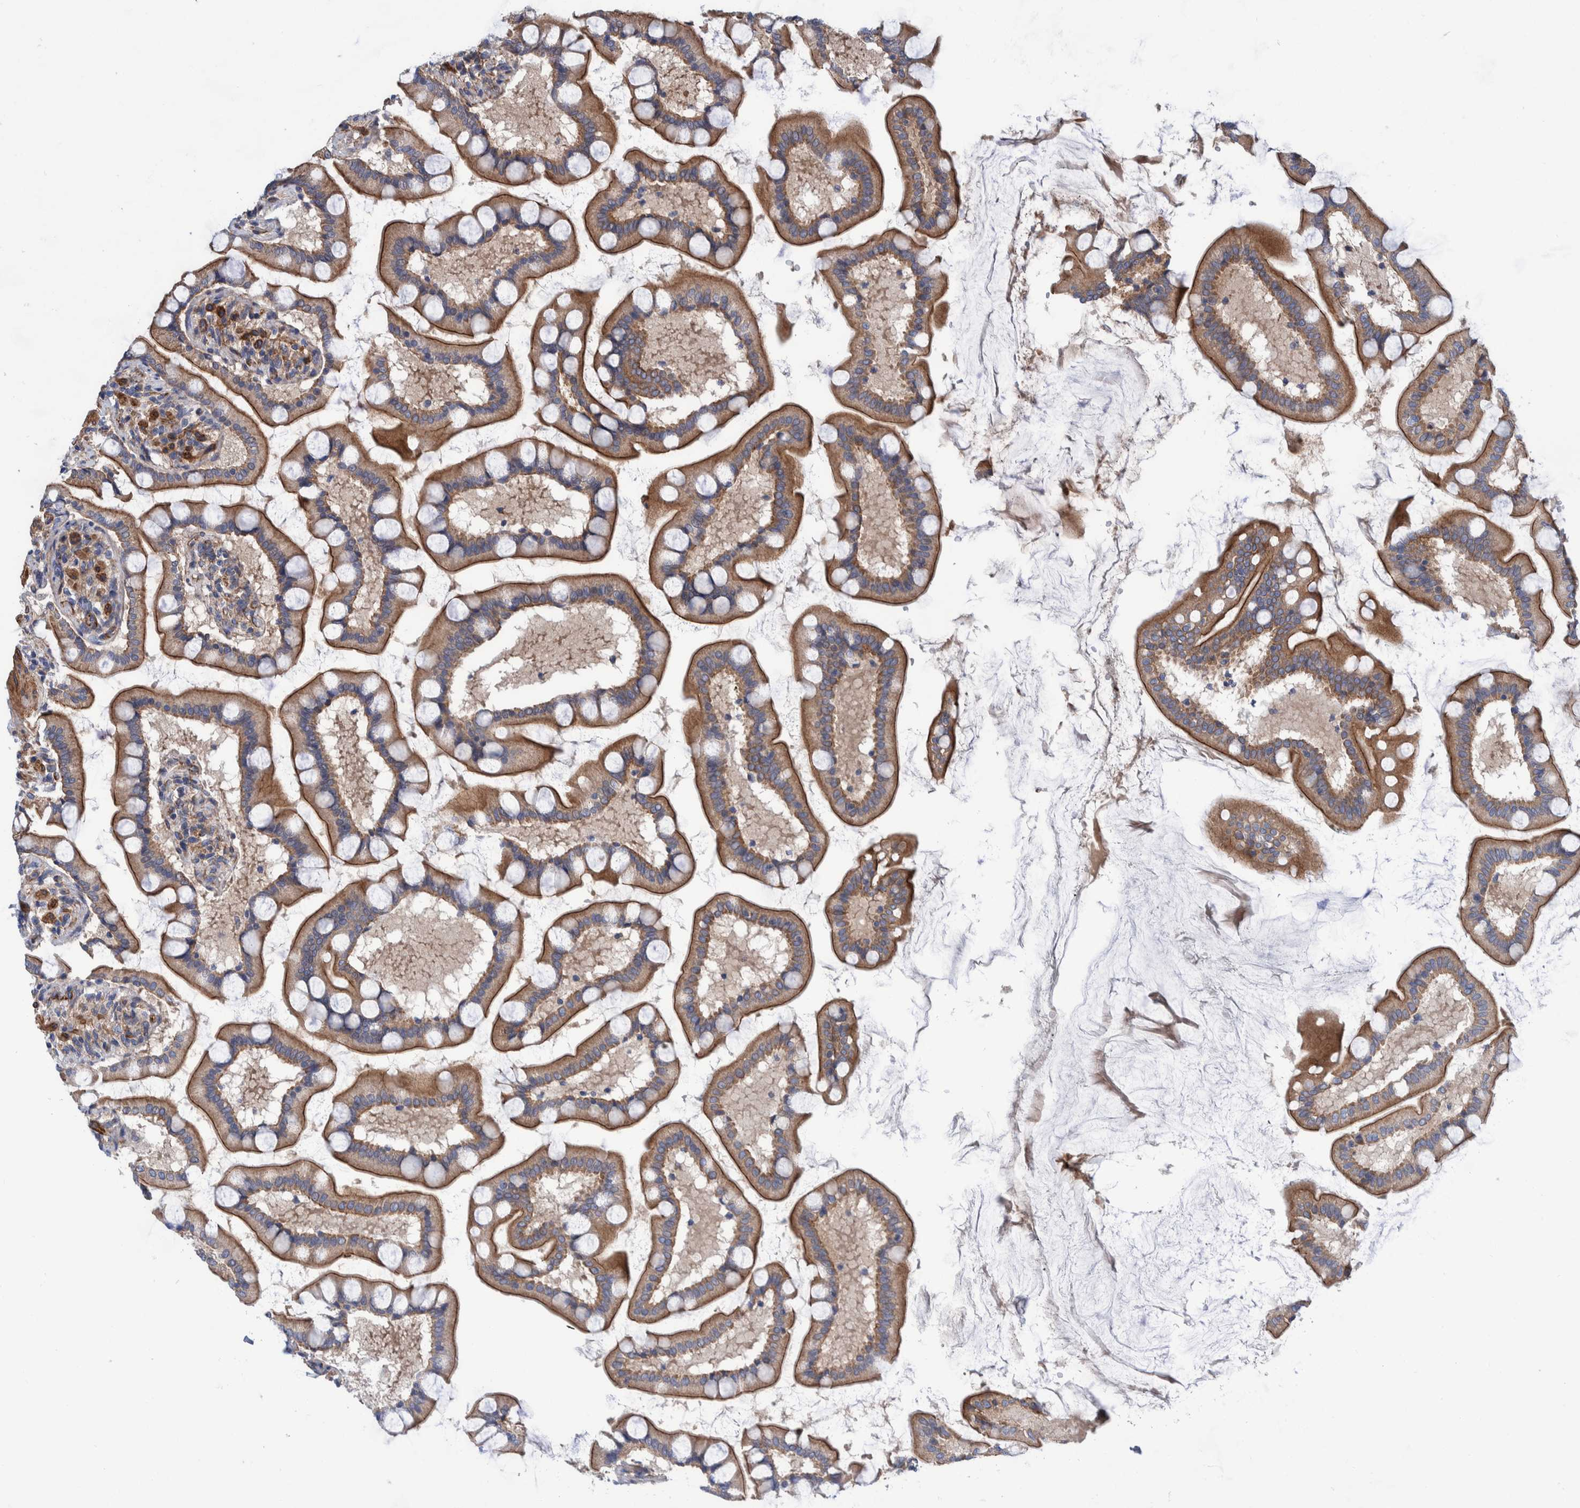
{"staining": {"intensity": "moderate", "quantity": ">75%", "location": "cytoplasmic/membranous"}, "tissue": "small intestine", "cell_type": "Glandular cells", "image_type": "normal", "snomed": [{"axis": "morphology", "description": "Normal tissue, NOS"}, {"axis": "topography", "description": "Small intestine"}], "caption": "The photomicrograph reveals immunohistochemical staining of benign small intestine. There is moderate cytoplasmic/membranous positivity is appreciated in about >75% of glandular cells.", "gene": "ENSG00000262660", "patient": {"sex": "male", "age": 41}}